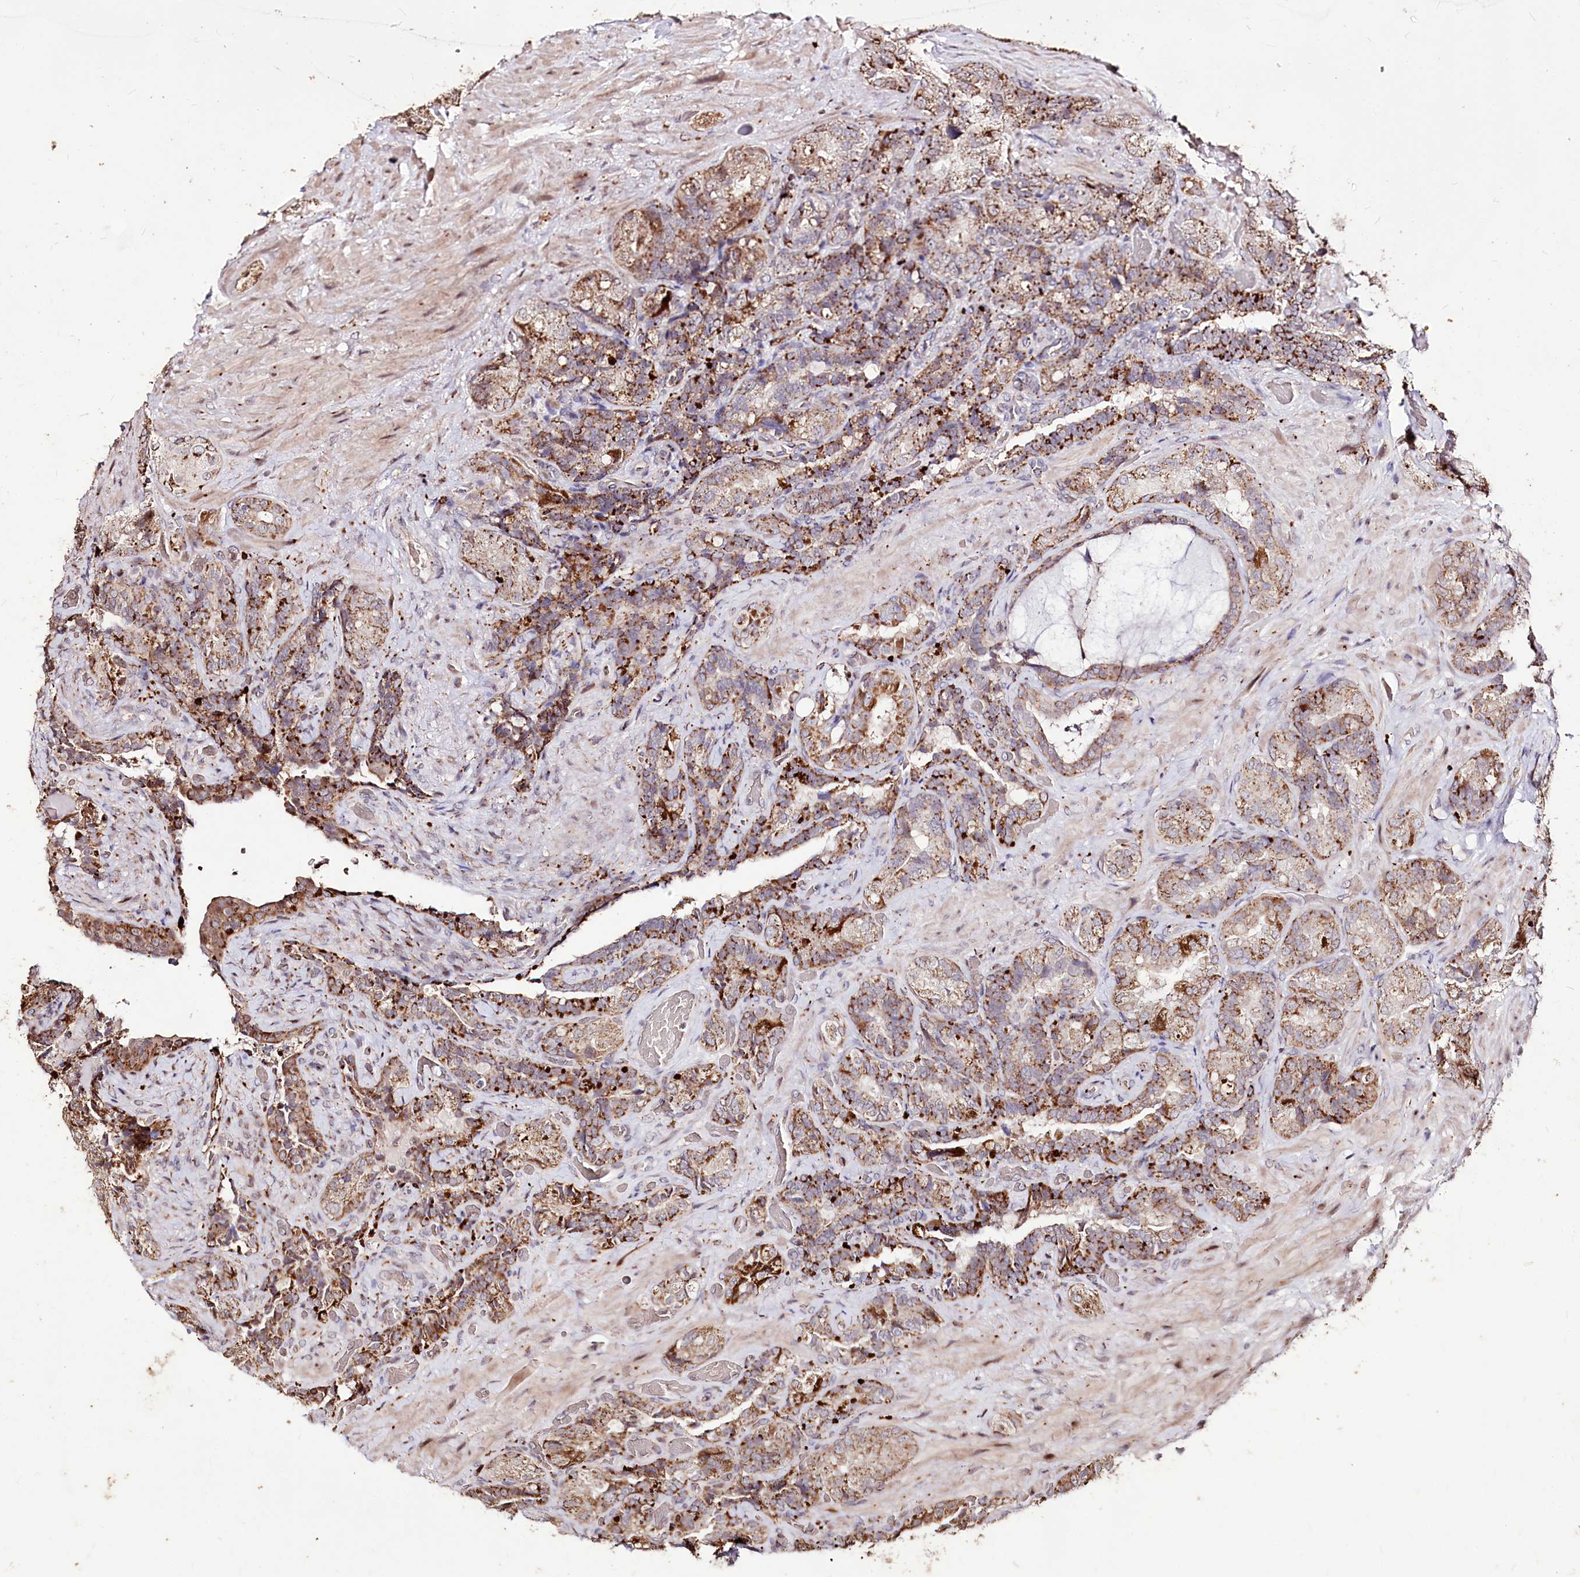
{"staining": {"intensity": "moderate", "quantity": ">75%", "location": "cytoplasmic/membranous"}, "tissue": "seminal vesicle", "cell_type": "Glandular cells", "image_type": "normal", "snomed": [{"axis": "morphology", "description": "Normal tissue, NOS"}, {"axis": "topography", "description": "Prostate and seminal vesicle, NOS"}, {"axis": "topography", "description": "Prostate"}, {"axis": "topography", "description": "Seminal veicle"}], "caption": "Moderate cytoplasmic/membranous positivity is present in about >75% of glandular cells in benign seminal vesicle.", "gene": "CARD19", "patient": {"sex": "male", "age": 67}}